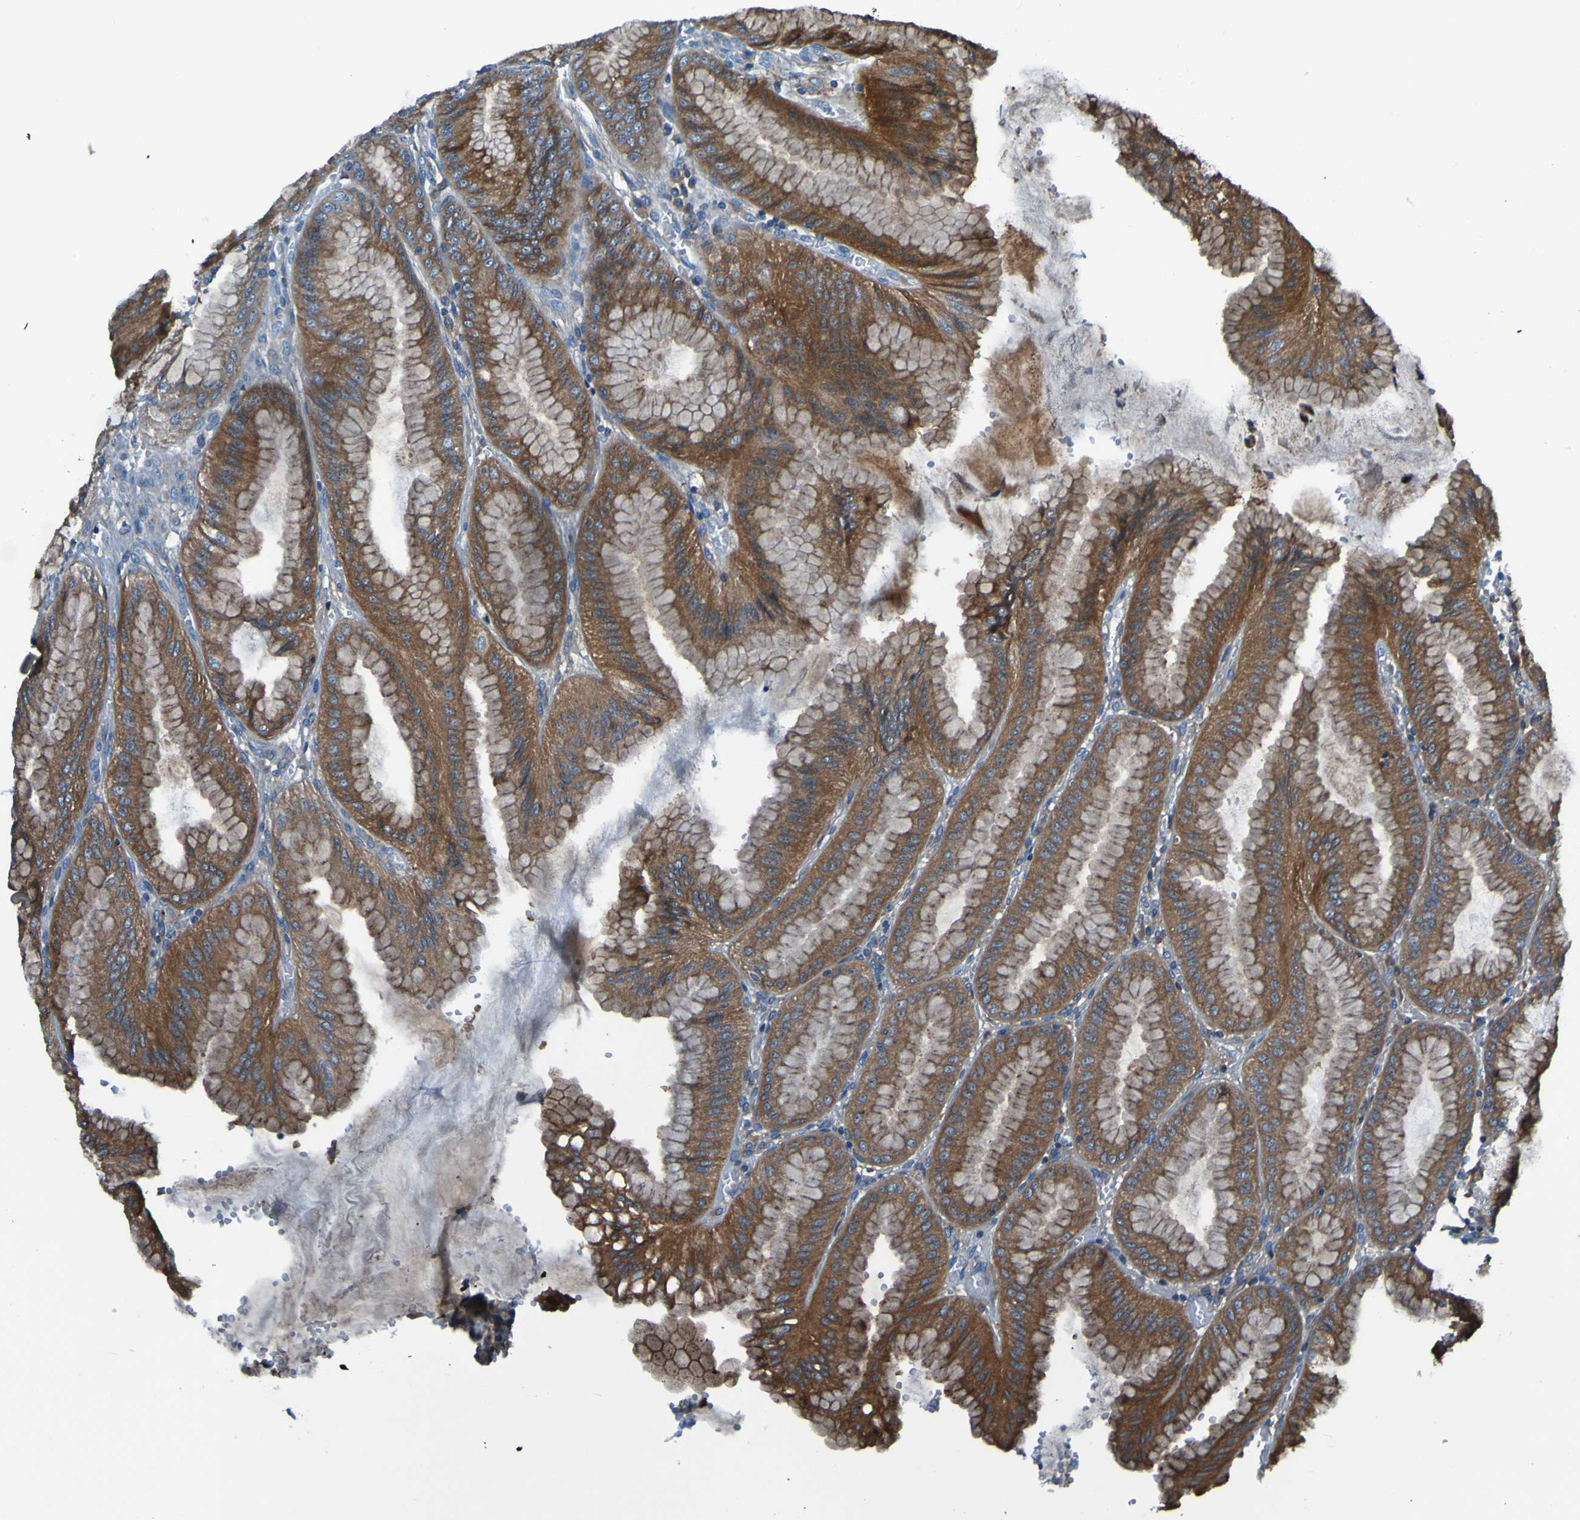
{"staining": {"intensity": "moderate", "quantity": ">75%", "location": "cytoplasmic/membranous"}, "tissue": "stomach", "cell_type": "Glandular cells", "image_type": "normal", "snomed": [{"axis": "morphology", "description": "Normal tissue, NOS"}, {"axis": "topography", "description": "Stomach, lower"}], "caption": "A medium amount of moderate cytoplasmic/membranous expression is identified in approximately >75% of glandular cells in normal stomach. The staining was performed using DAB, with brown indicating positive protein expression. Nuclei are stained blue with hematoxylin.", "gene": "RAB5B", "patient": {"sex": "male", "age": 71}}